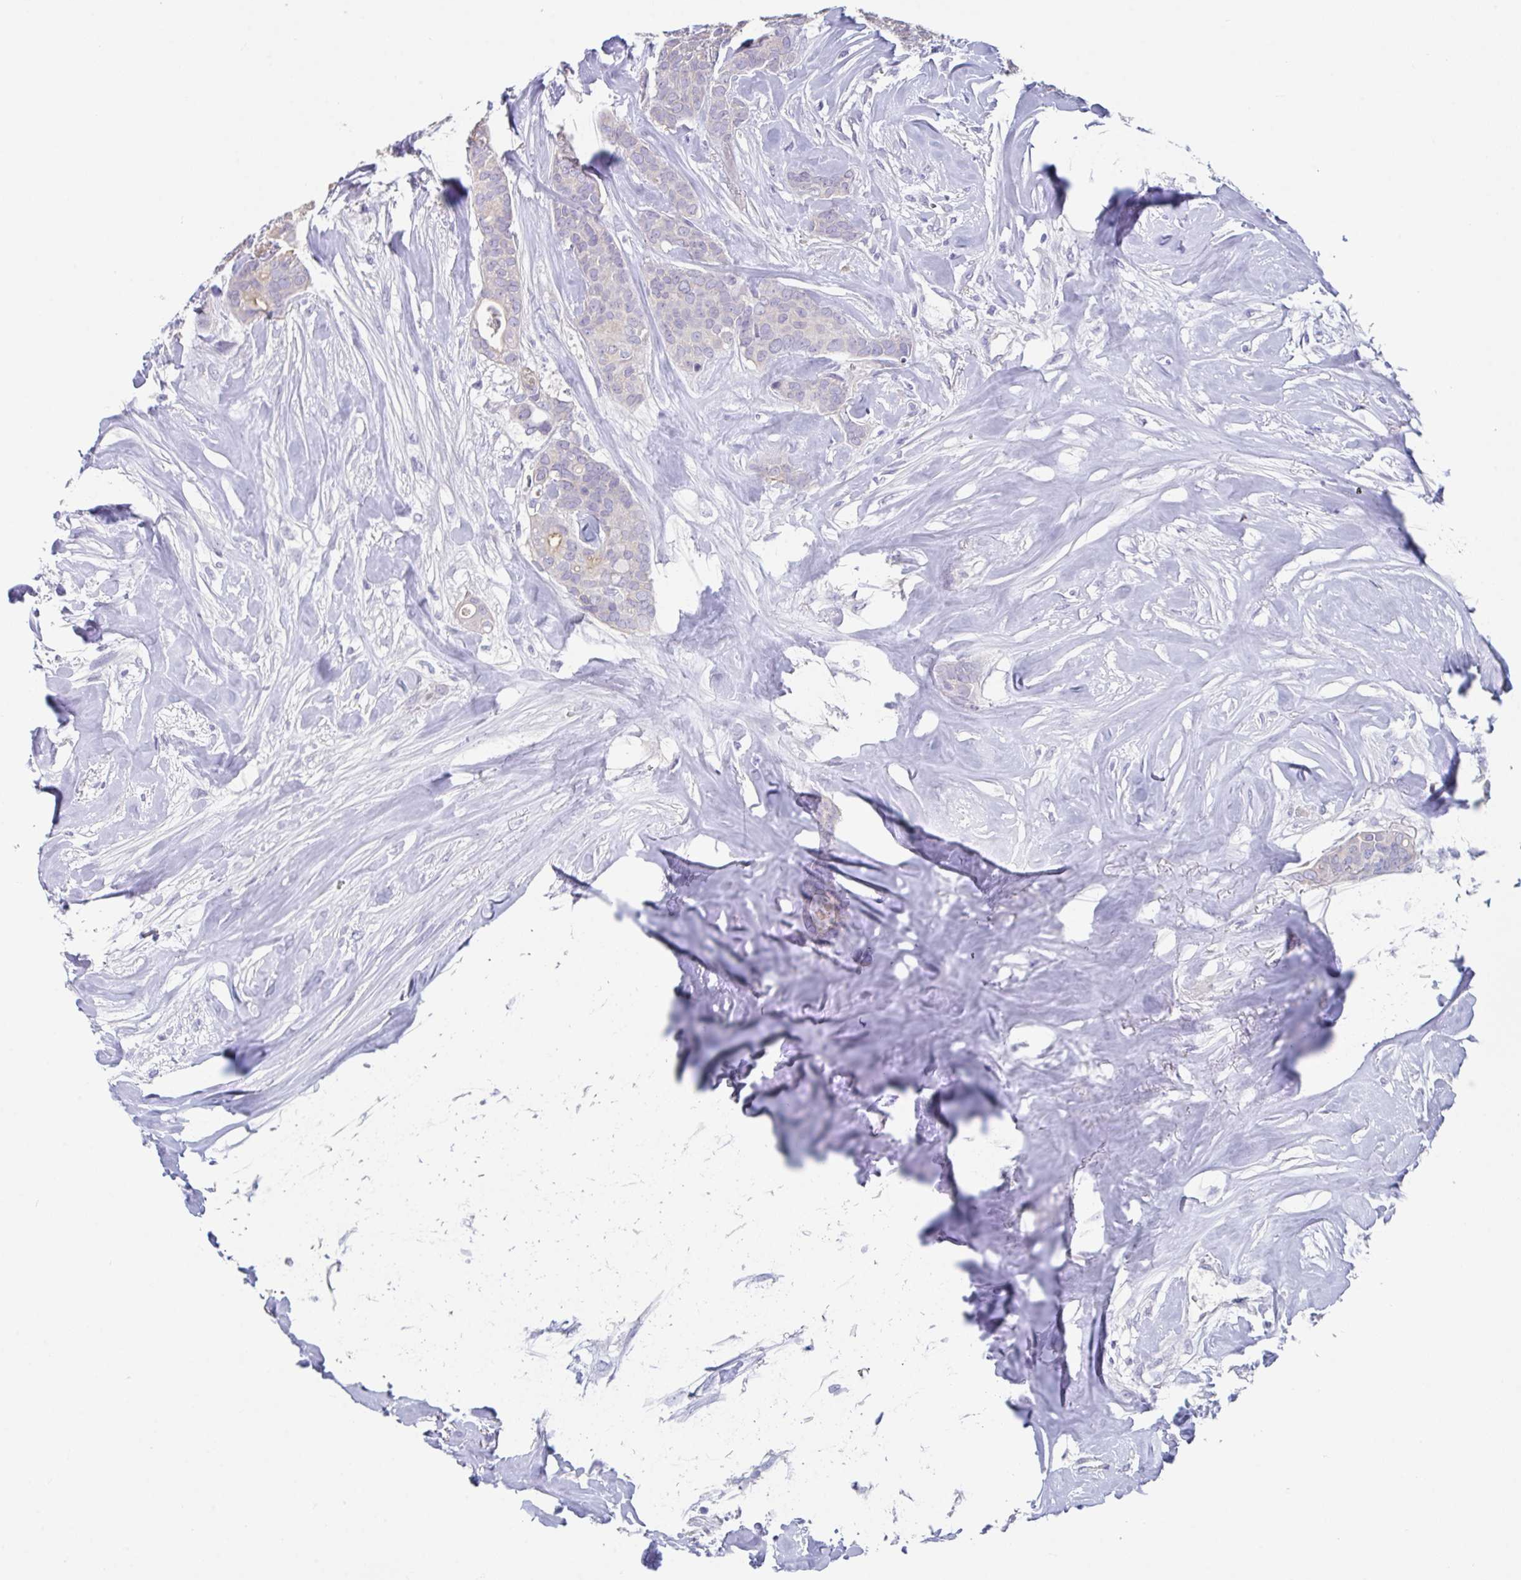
{"staining": {"intensity": "negative", "quantity": "none", "location": "none"}, "tissue": "breast cancer", "cell_type": "Tumor cells", "image_type": "cancer", "snomed": [{"axis": "morphology", "description": "Duct carcinoma"}, {"axis": "topography", "description": "Breast"}], "caption": "Immunohistochemistry (IHC) image of neoplastic tissue: invasive ductal carcinoma (breast) stained with DAB shows no significant protein positivity in tumor cells. (Brightfield microscopy of DAB IHC at high magnification).", "gene": "SLC44A4", "patient": {"sex": "female", "age": 84}}